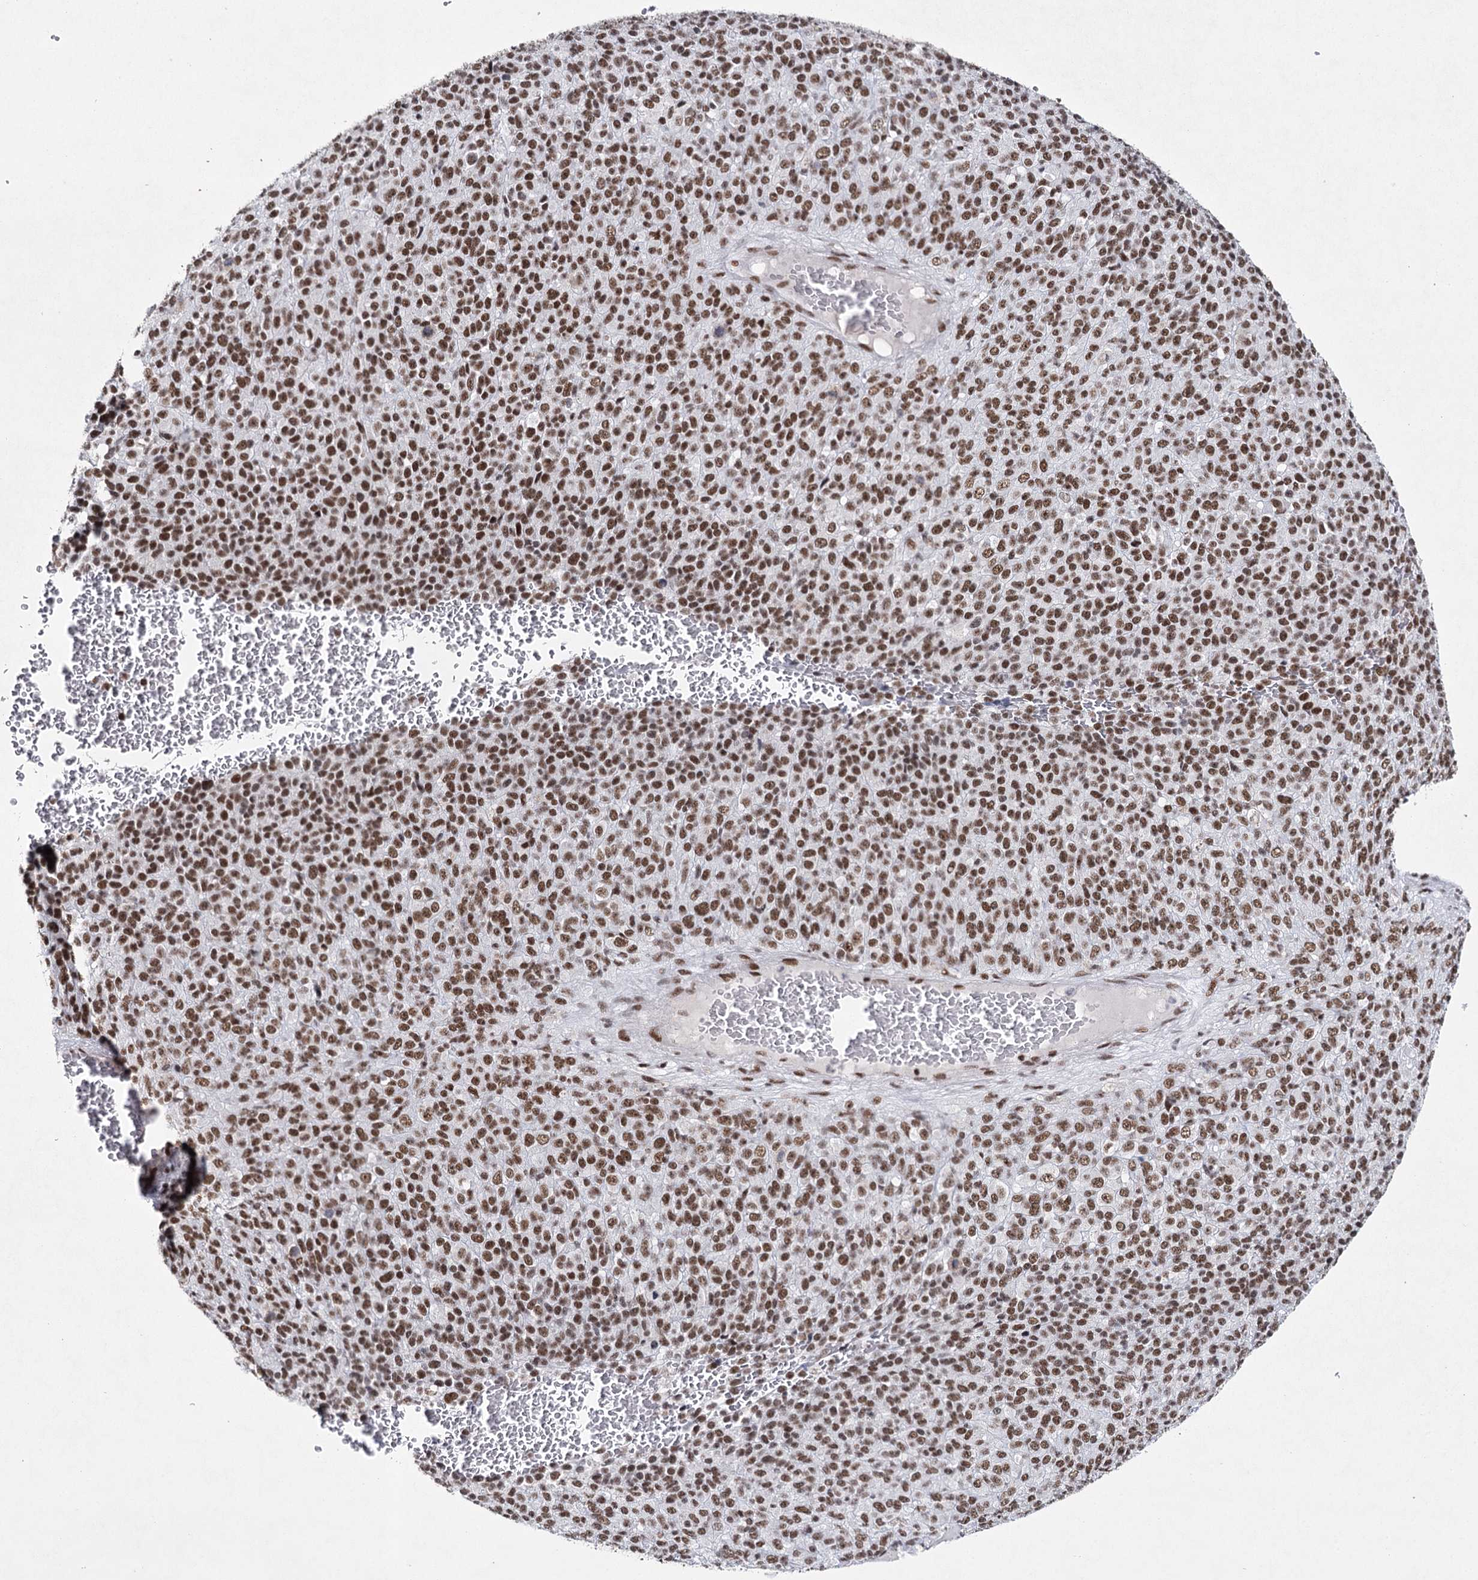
{"staining": {"intensity": "moderate", "quantity": ">75%", "location": "nuclear"}, "tissue": "melanoma", "cell_type": "Tumor cells", "image_type": "cancer", "snomed": [{"axis": "morphology", "description": "Malignant melanoma, Metastatic site"}, {"axis": "topography", "description": "Brain"}], "caption": "Moderate nuclear expression for a protein is present in about >75% of tumor cells of malignant melanoma (metastatic site) using immunohistochemistry.", "gene": "SCAF8", "patient": {"sex": "female", "age": 56}}